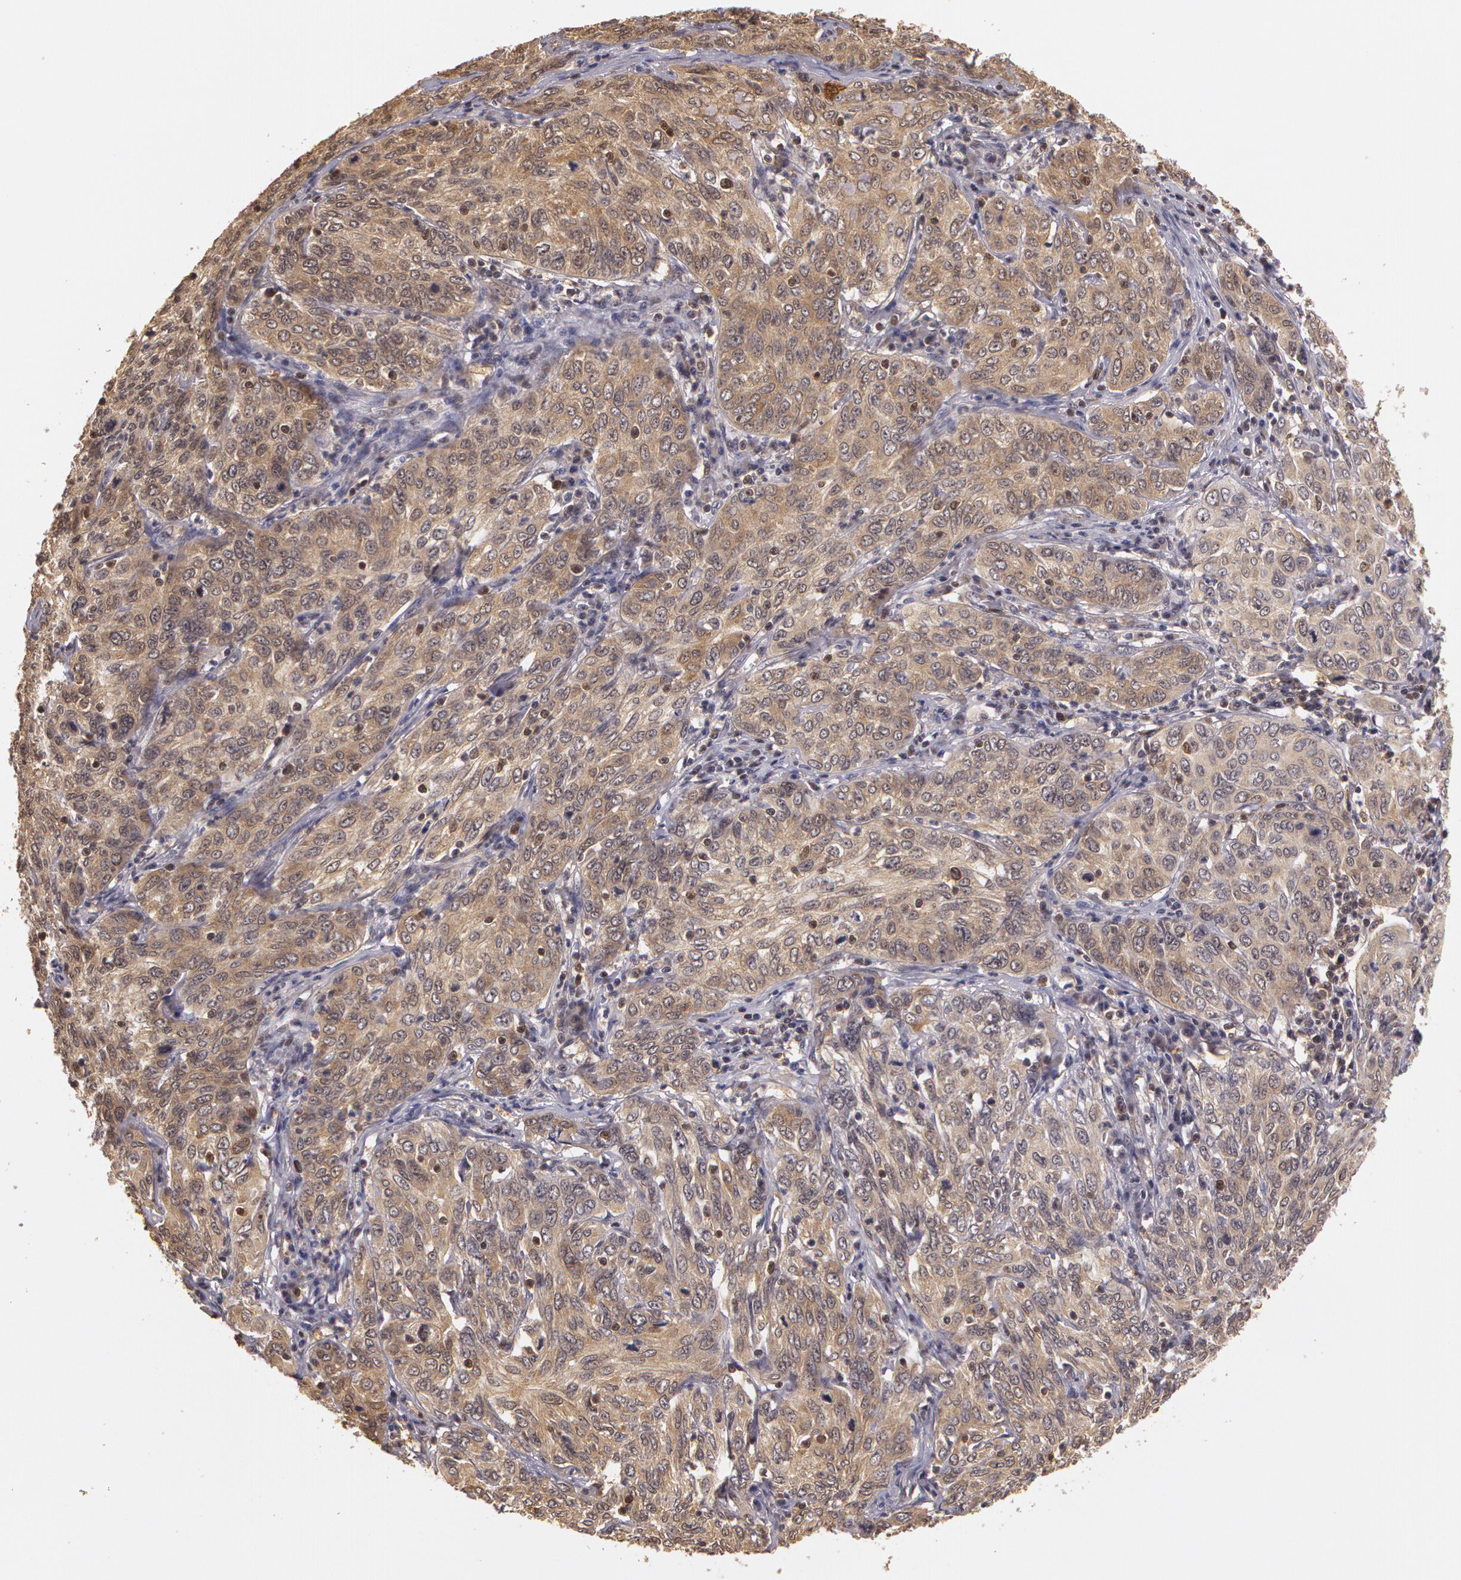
{"staining": {"intensity": "weak", "quantity": ">75%", "location": "cytoplasmic/membranous"}, "tissue": "cervical cancer", "cell_type": "Tumor cells", "image_type": "cancer", "snomed": [{"axis": "morphology", "description": "Squamous cell carcinoma, NOS"}, {"axis": "topography", "description": "Cervix"}], "caption": "A brown stain labels weak cytoplasmic/membranous staining of a protein in cervical squamous cell carcinoma tumor cells. Ihc stains the protein in brown and the nuclei are stained blue.", "gene": "AHSA1", "patient": {"sex": "female", "age": 38}}